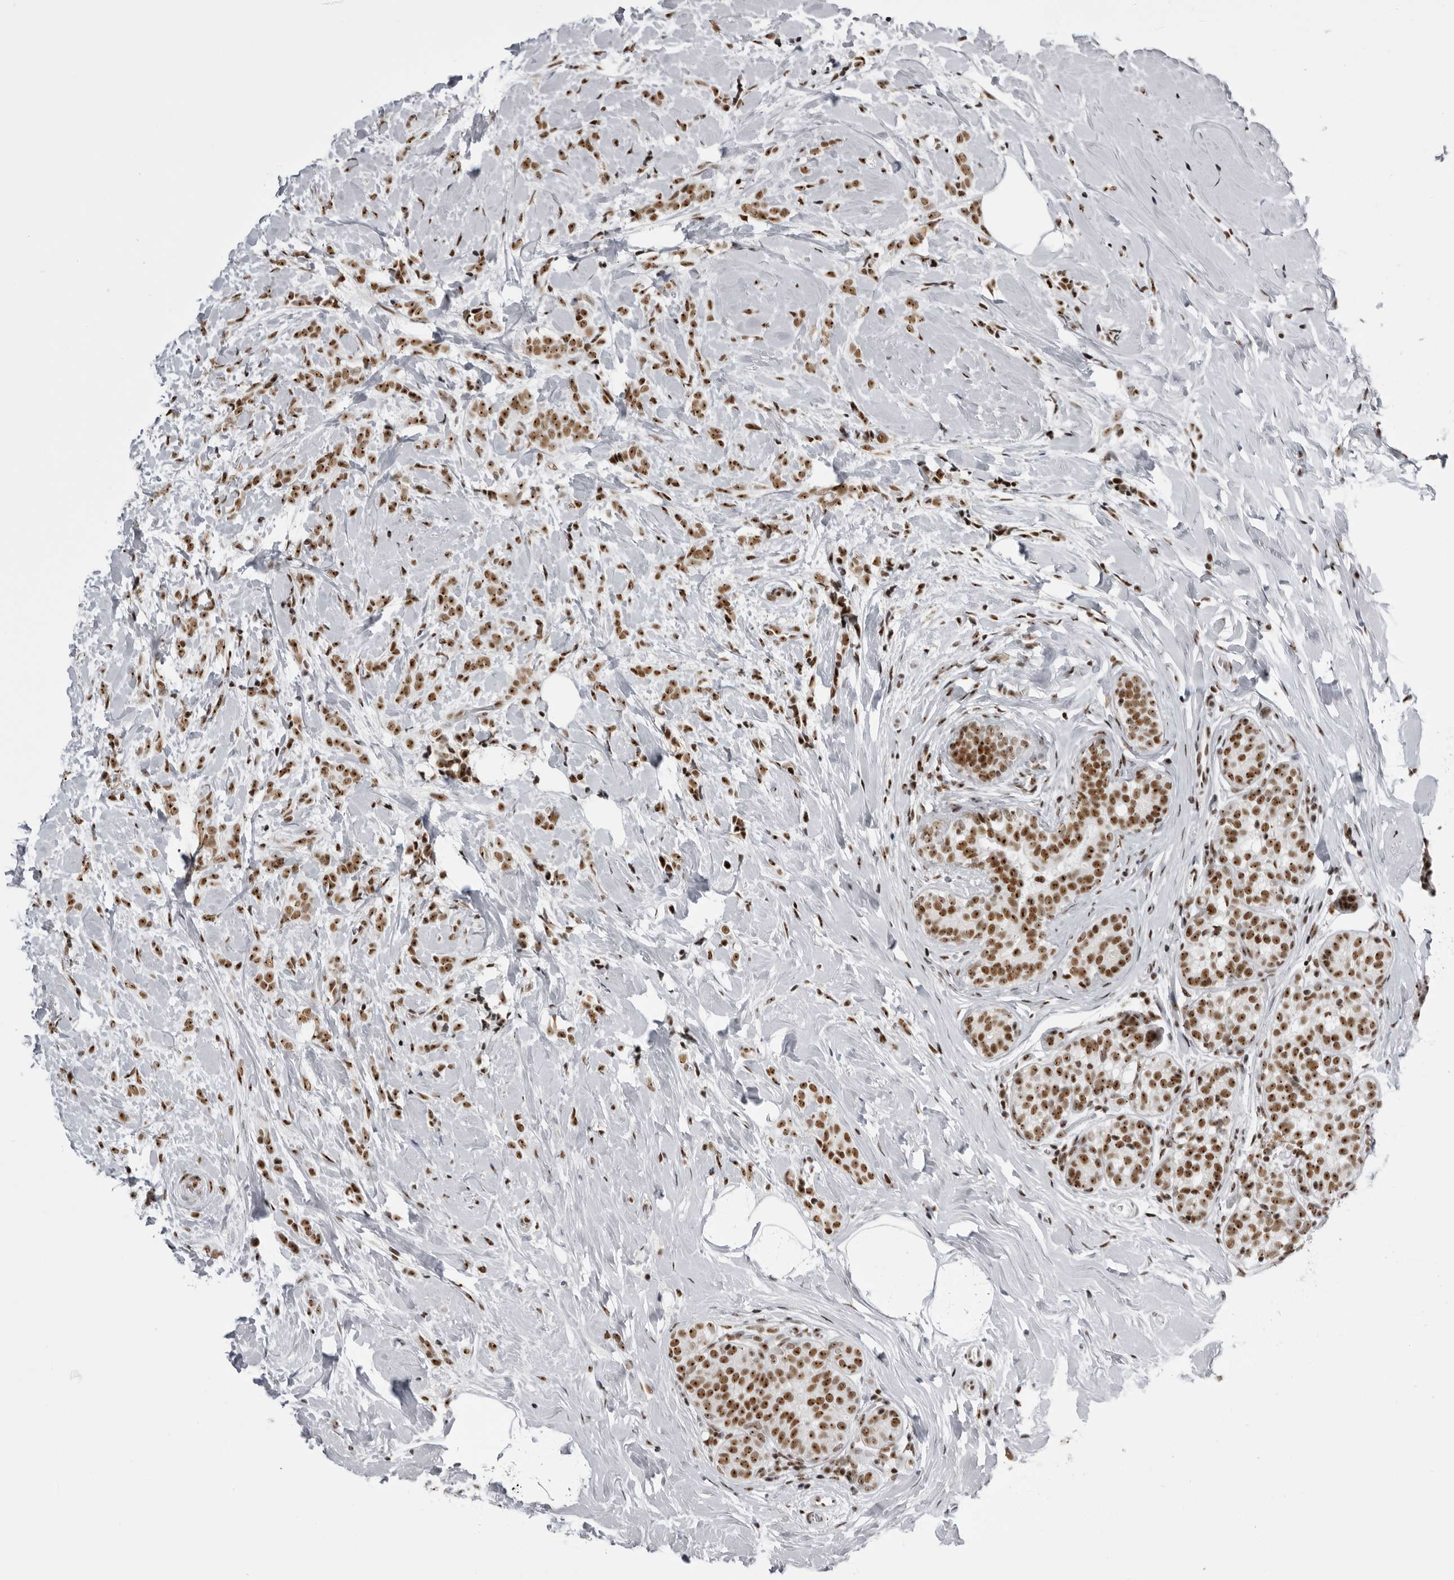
{"staining": {"intensity": "strong", "quantity": ">75%", "location": "nuclear"}, "tissue": "breast cancer", "cell_type": "Tumor cells", "image_type": "cancer", "snomed": [{"axis": "morphology", "description": "Lobular carcinoma, in situ"}, {"axis": "morphology", "description": "Lobular carcinoma"}, {"axis": "topography", "description": "Breast"}], "caption": "Immunohistochemical staining of breast cancer demonstrates high levels of strong nuclear expression in approximately >75% of tumor cells. (DAB = brown stain, brightfield microscopy at high magnification).", "gene": "DHX9", "patient": {"sex": "female", "age": 41}}